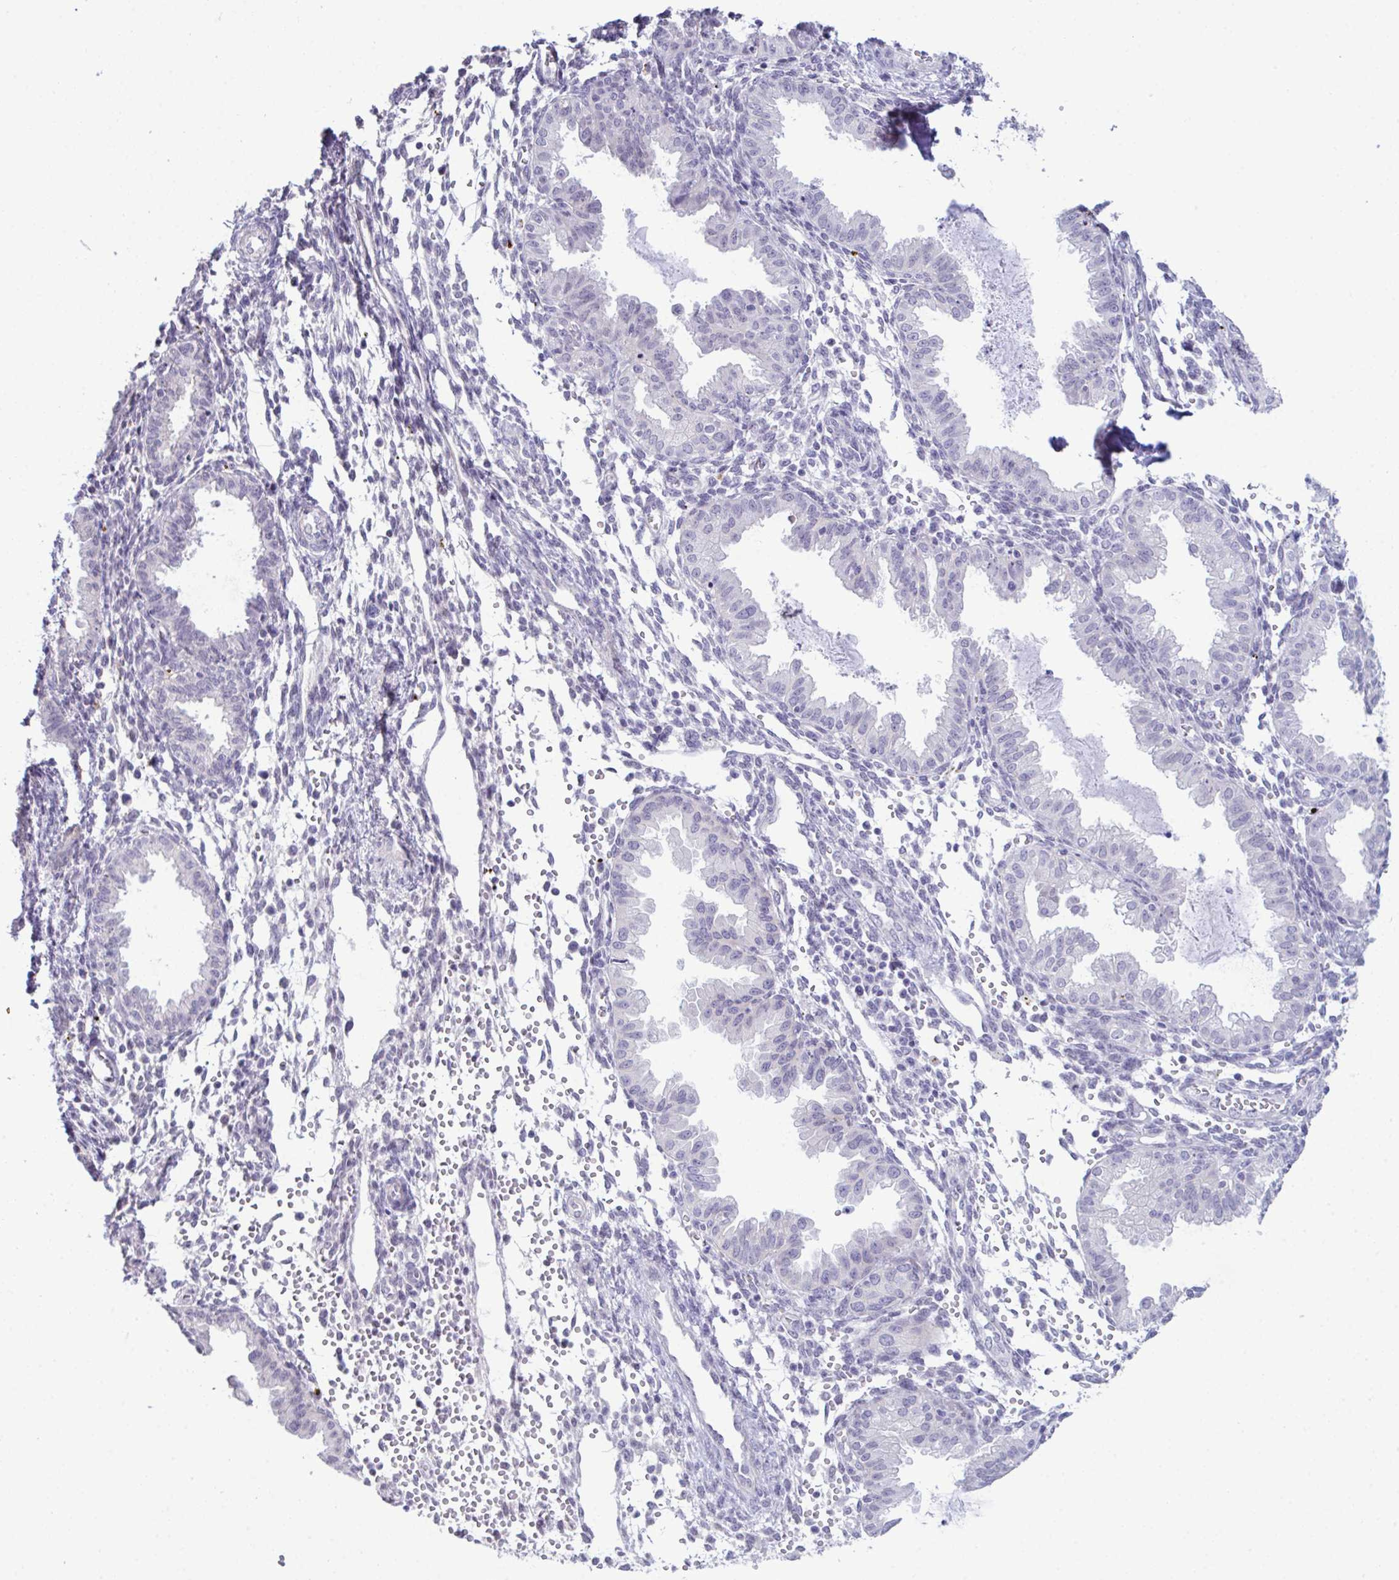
{"staining": {"intensity": "negative", "quantity": "none", "location": "none"}, "tissue": "endometrium", "cell_type": "Cells in endometrial stroma", "image_type": "normal", "snomed": [{"axis": "morphology", "description": "Normal tissue, NOS"}, {"axis": "topography", "description": "Endometrium"}], "caption": "The immunohistochemistry image has no significant staining in cells in endometrial stroma of endometrium. (DAB (3,3'-diaminobenzidine) IHC with hematoxylin counter stain).", "gene": "ATP6V0D2", "patient": {"sex": "female", "age": 33}}